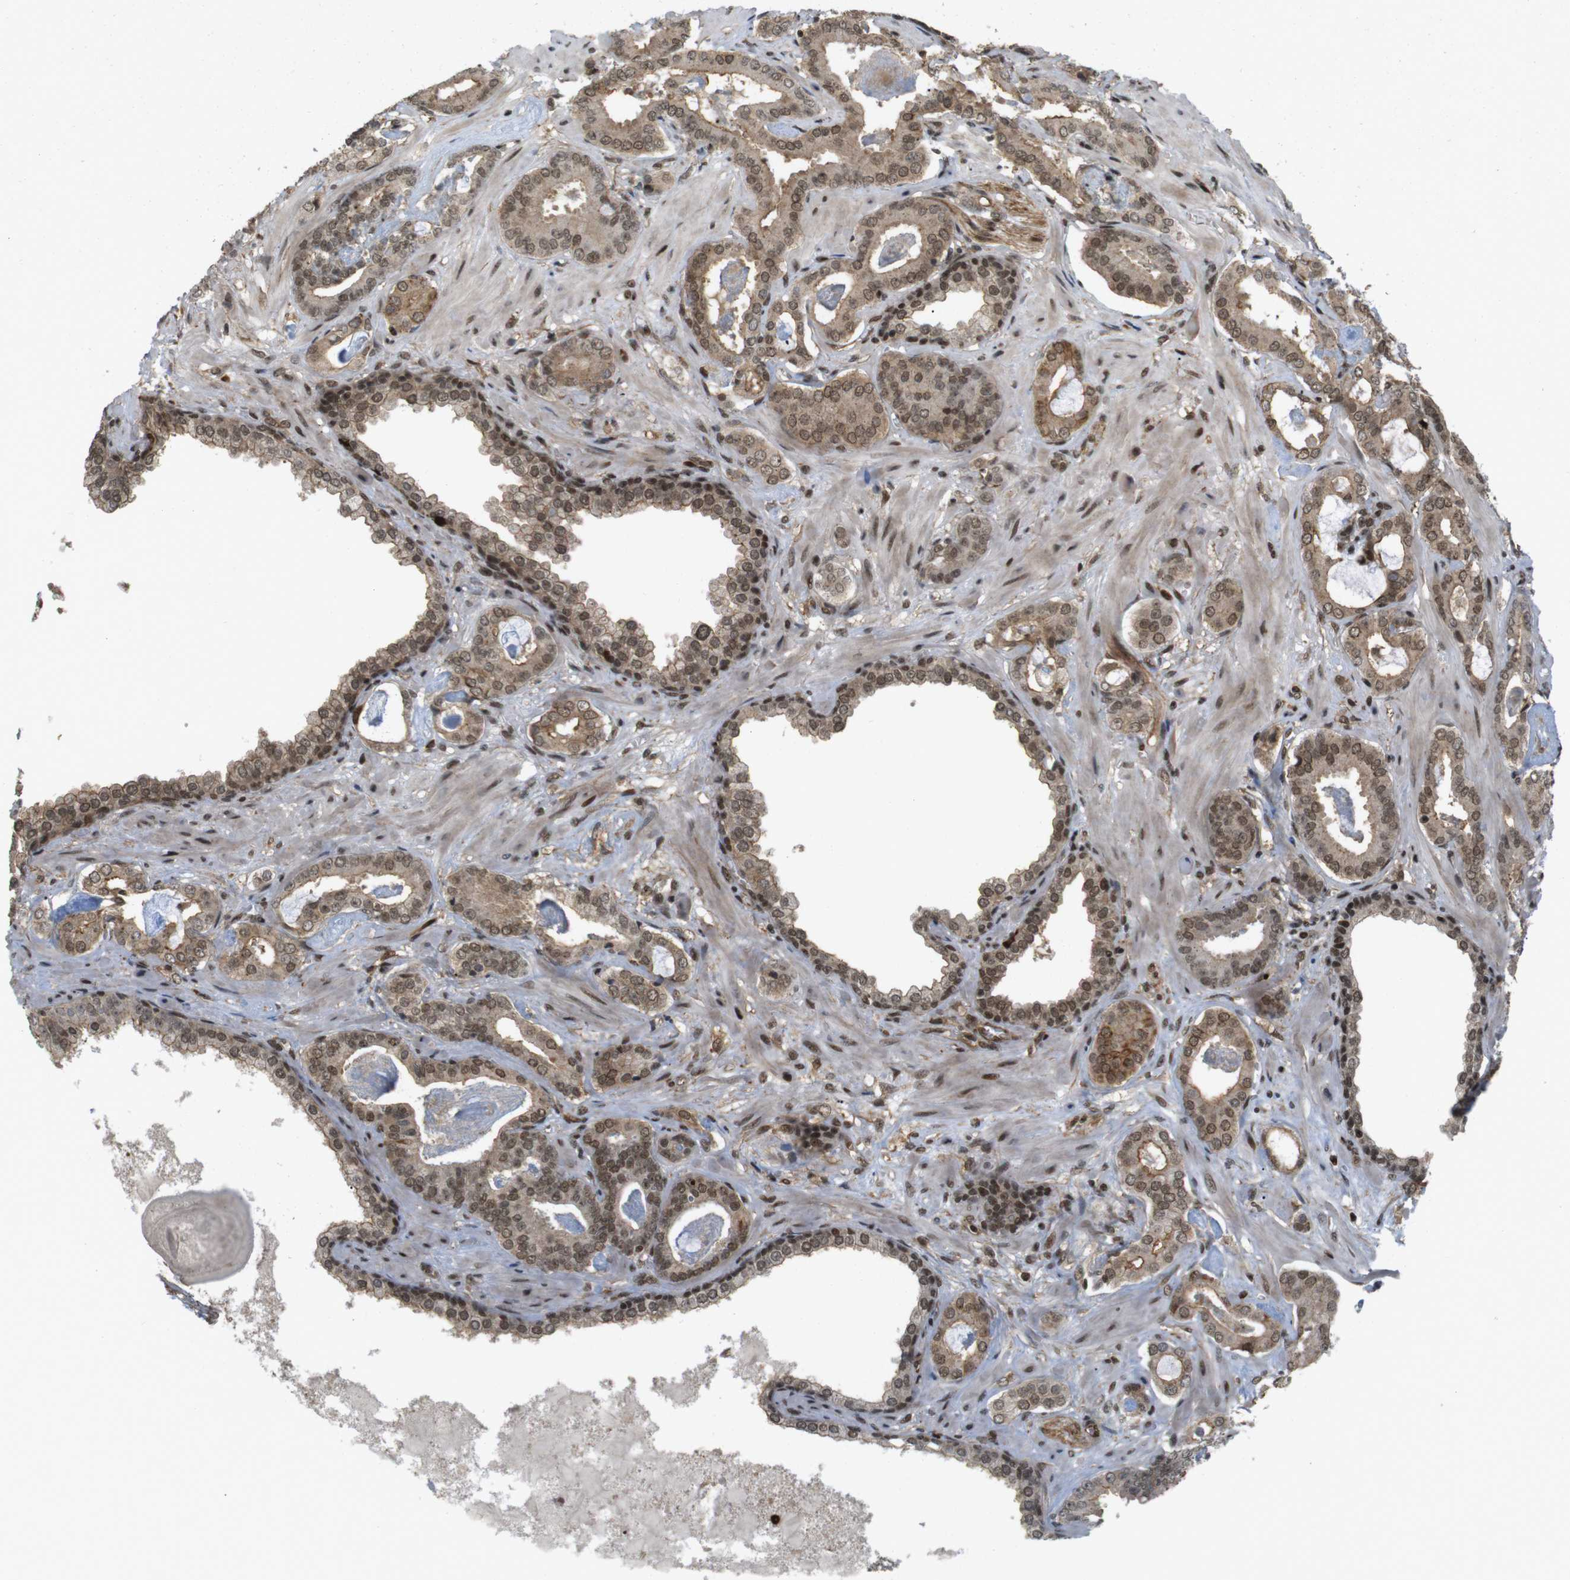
{"staining": {"intensity": "moderate", "quantity": ">75%", "location": "cytoplasmic/membranous,nuclear"}, "tissue": "prostate cancer", "cell_type": "Tumor cells", "image_type": "cancer", "snomed": [{"axis": "morphology", "description": "Adenocarcinoma, Low grade"}, {"axis": "topography", "description": "Prostate"}], "caption": "Brown immunohistochemical staining in prostate low-grade adenocarcinoma demonstrates moderate cytoplasmic/membranous and nuclear expression in approximately >75% of tumor cells.", "gene": "SP2", "patient": {"sex": "male", "age": 53}}